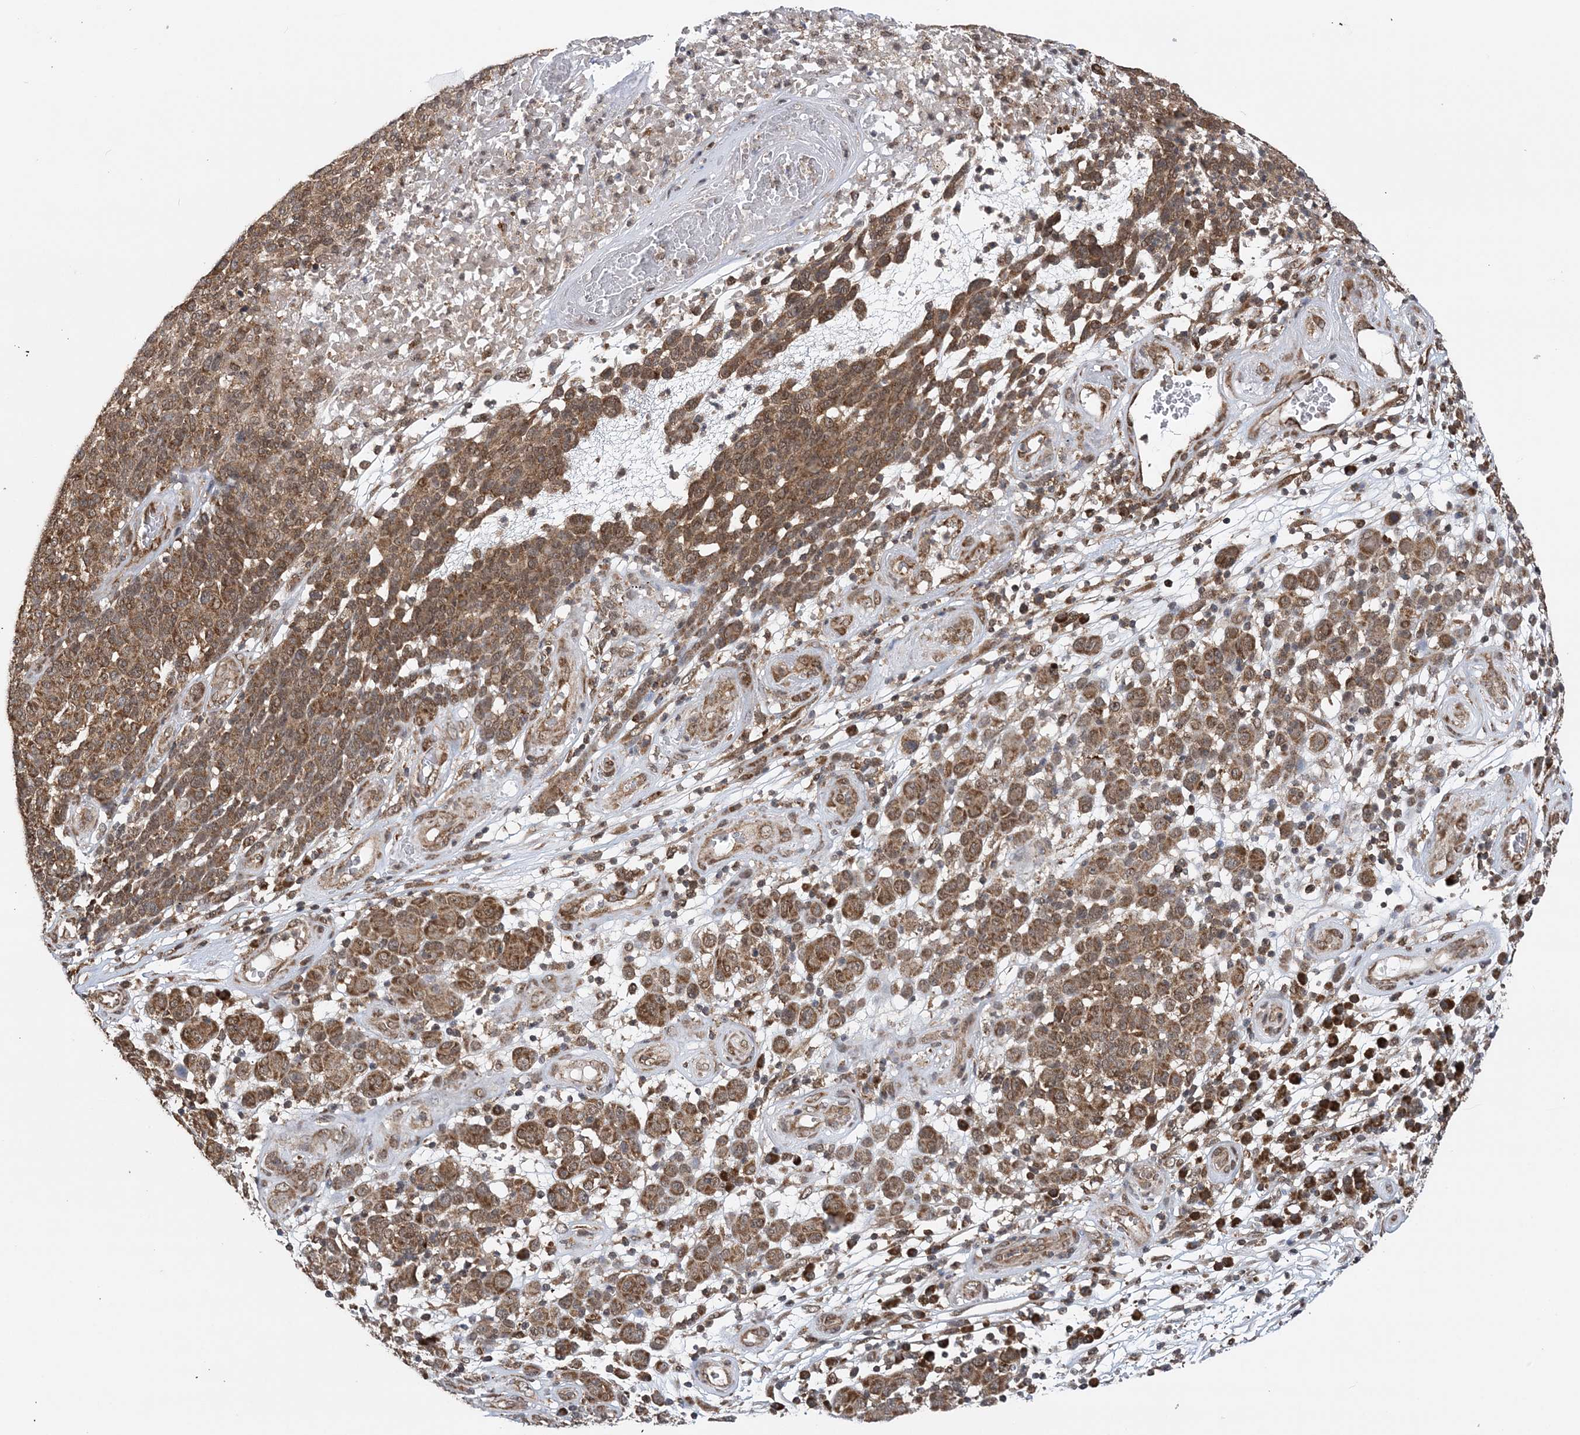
{"staining": {"intensity": "moderate", "quantity": ">75%", "location": "cytoplasmic/membranous"}, "tissue": "melanoma", "cell_type": "Tumor cells", "image_type": "cancer", "snomed": [{"axis": "morphology", "description": "Malignant melanoma, NOS"}, {"axis": "topography", "description": "Skin"}], "caption": "Tumor cells display medium levels of moderate cytoplasmic/membranous positivity in approximately >75% of cells in malignant melanoma. The protein is stained brown, and the nuclei are stained in blue (DAB IHC with brightfield microscopy, high magnification).", "gene": "PCBP1", "patient": {"sex": "male", "age": 49}}